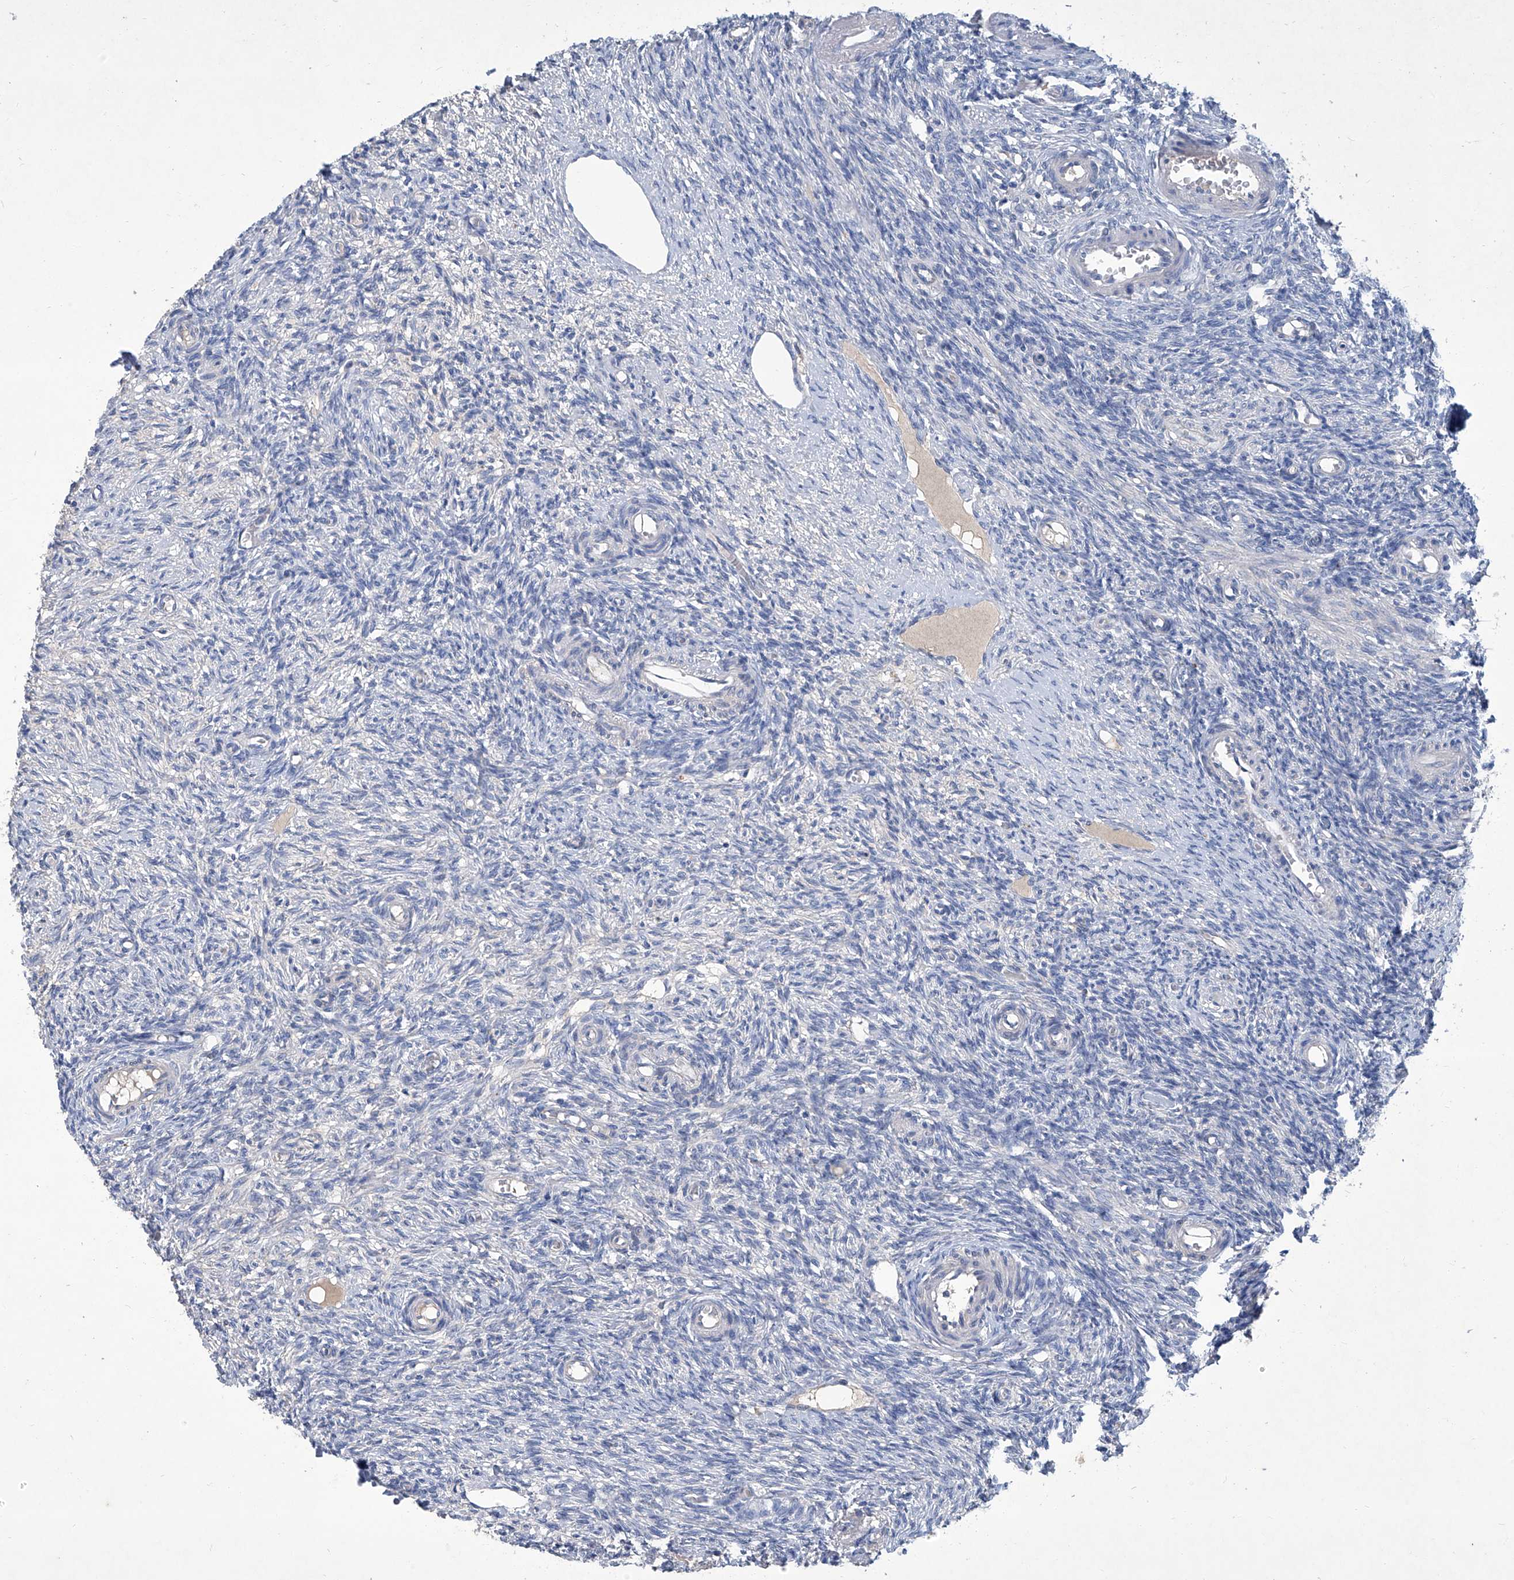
{"staining": {"intensity": "negative", "quantity": "none", "location": "none"}, "tissue": "ovary", "cell_type": "Ovarian stroma cells", "image_type": "normal", "snomed": [{"axis": "morphology", "description": "Normal tissue, NOS"}, {"axis": "topography", "description": "Ovary"}], "caption": "DAB (3,3'-diaminobenzidine) immunohistochemical staining of benign ovary exhibits no significant staining in ovarian stroma cells. (DAB immunohistochemistry, high magnification).", "gene": "MTARC1", "patient": {"sex": "female", "age": 27}}